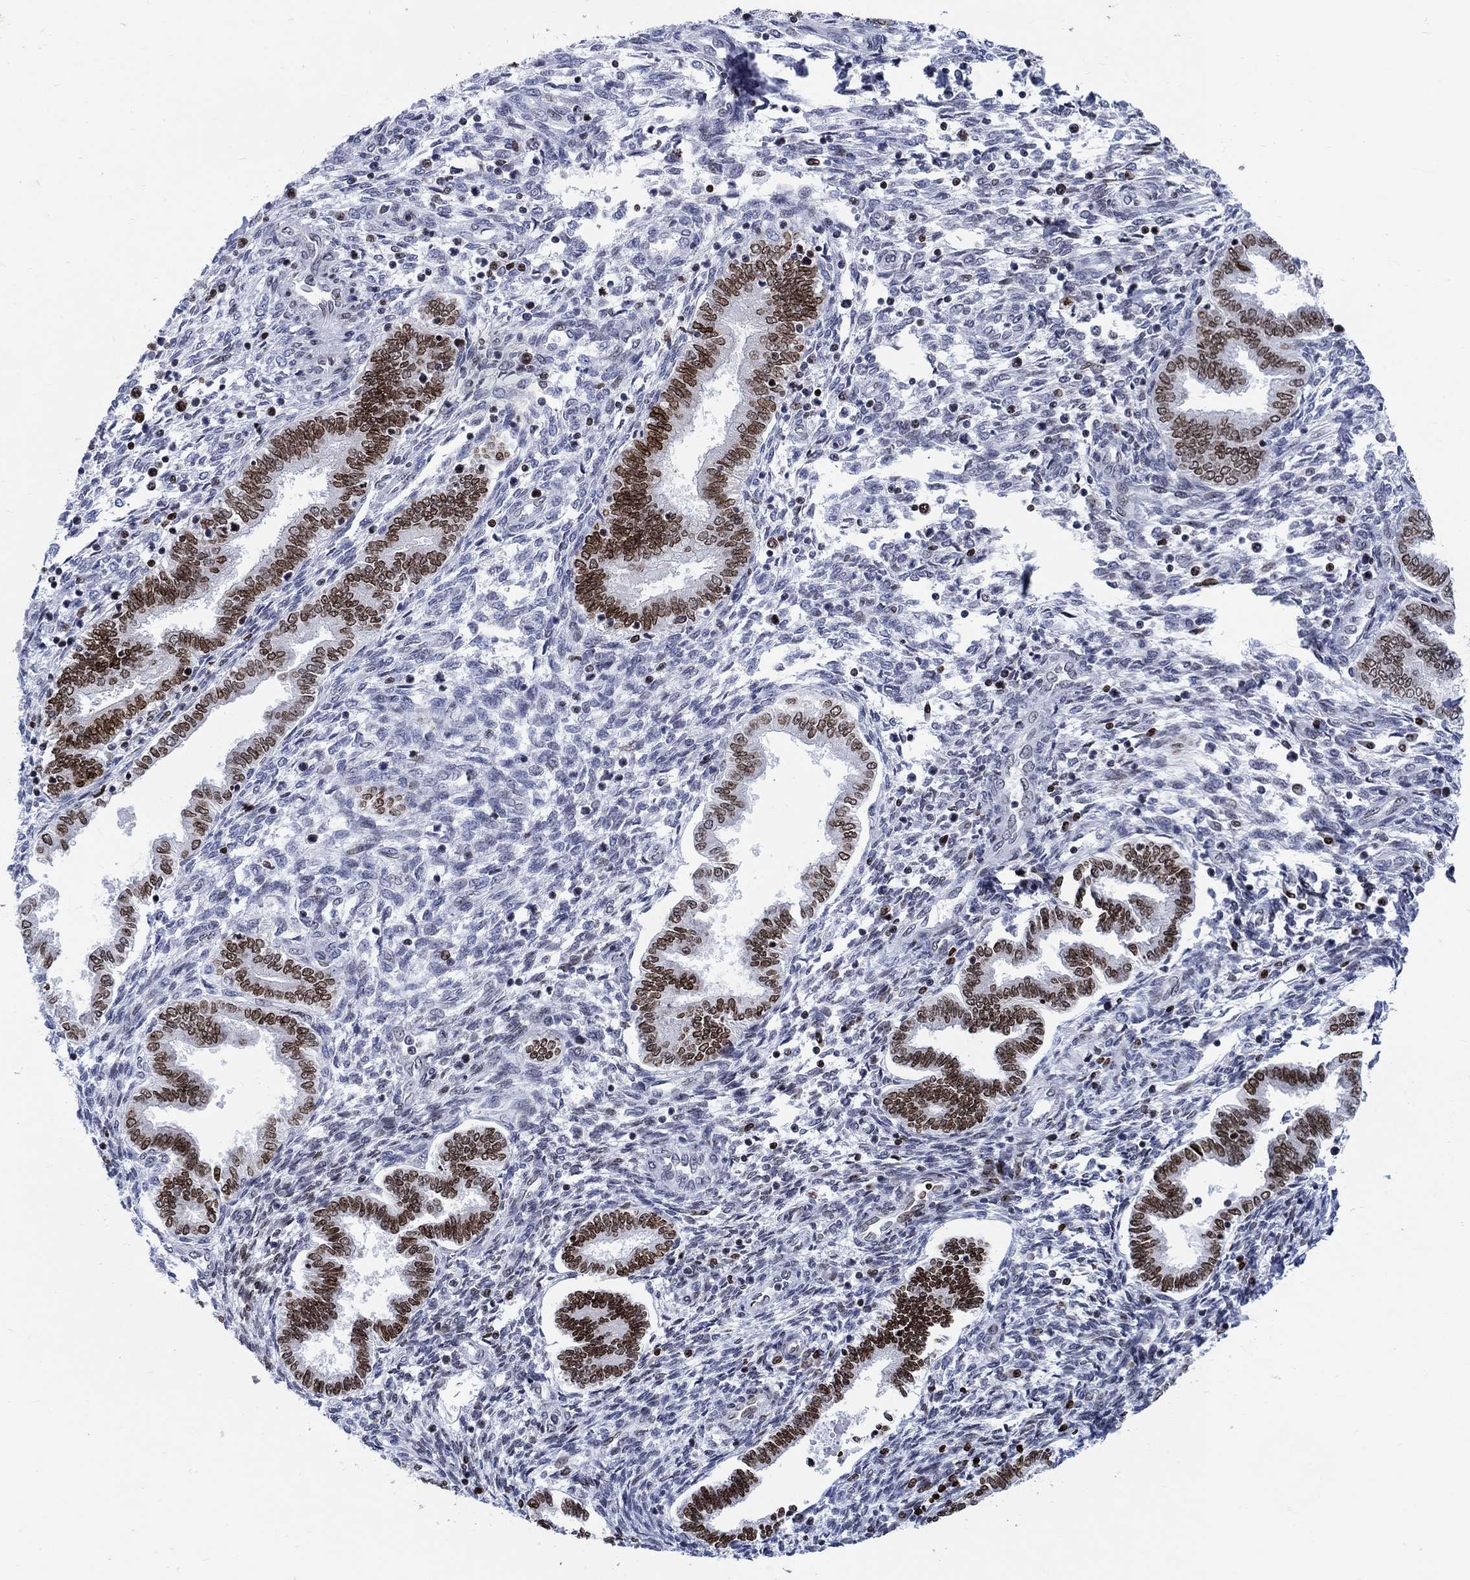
{"staining": {"intensity": "negative", "quantity": "none", "location": "none"}, "tissue": "endometrium", "cell_type": "Cells in endometrial stroma", "image_type": "normal", "snomed": [{"axis": "morphology", "description": "Normal tissue, NOS"}, {"axis": "topography", "description": "Endometrium"}], "caption": "Immunohistochemical staining of benign human endometrium displays no significant staining in cells in endometrial stroma.", "gene": "HMGA1", "patient": {"sex": "female", "age": 42}}